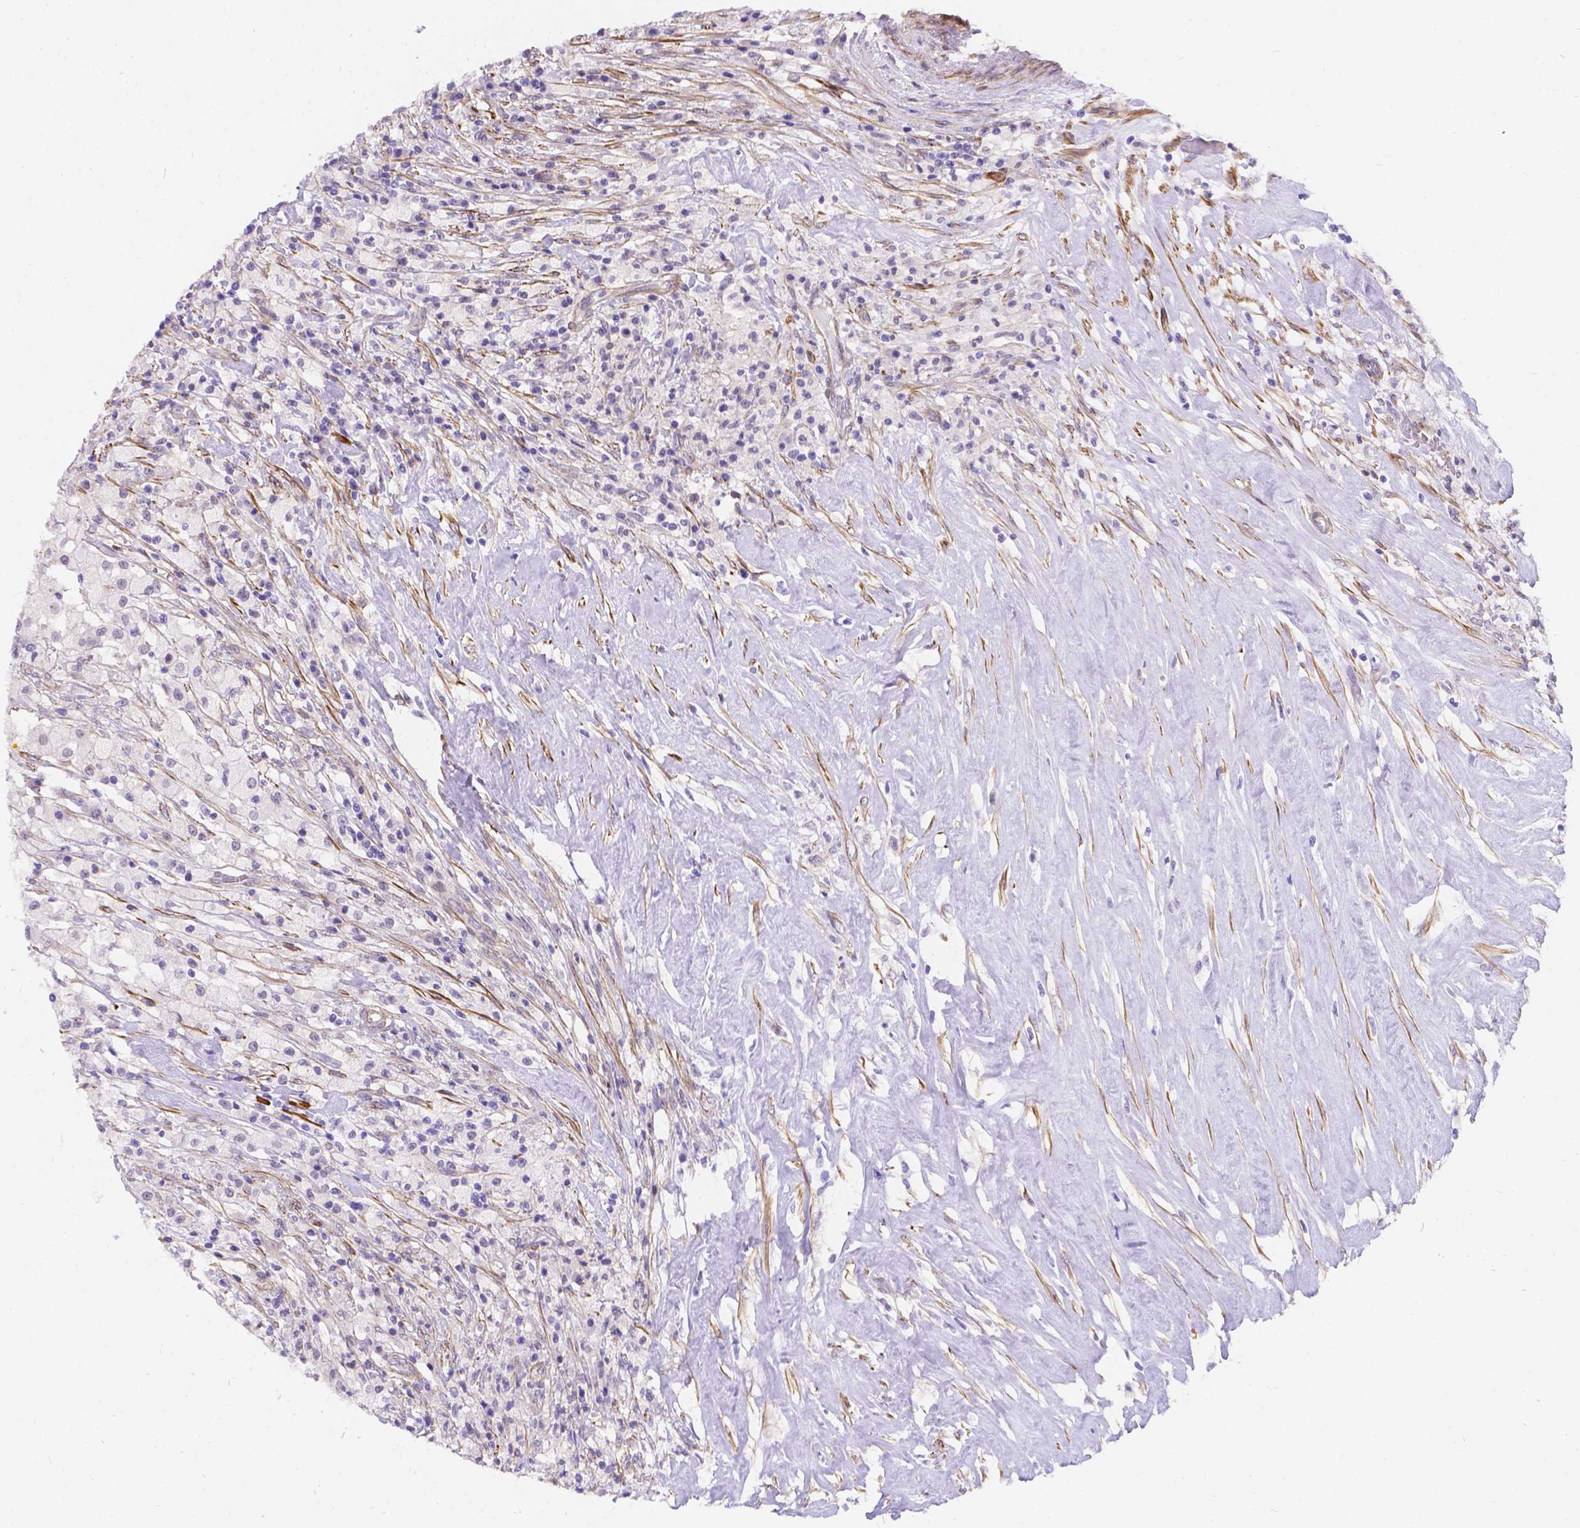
{"staining": {"intensity": "negative", "quantity": "none", "location": "none"}, "tissue": "testis cancer", "cell_type": "Tumor cells", "image_type": "cancer", "snomed": [{"axis": "morphology", "description": "Necrosis, NOS"}, {"axis": "morphology", "description": "Carcinoma, Embryonal, NOS"}, {"axis": "topography", "description": "Testis"}], "caption": "A photomicrograph of human testis cancer (embryonal carcinoma) is negative for staining in tumor cells.", "gene": "PALS1", "patient": {"sex": "male", "age": 19}}